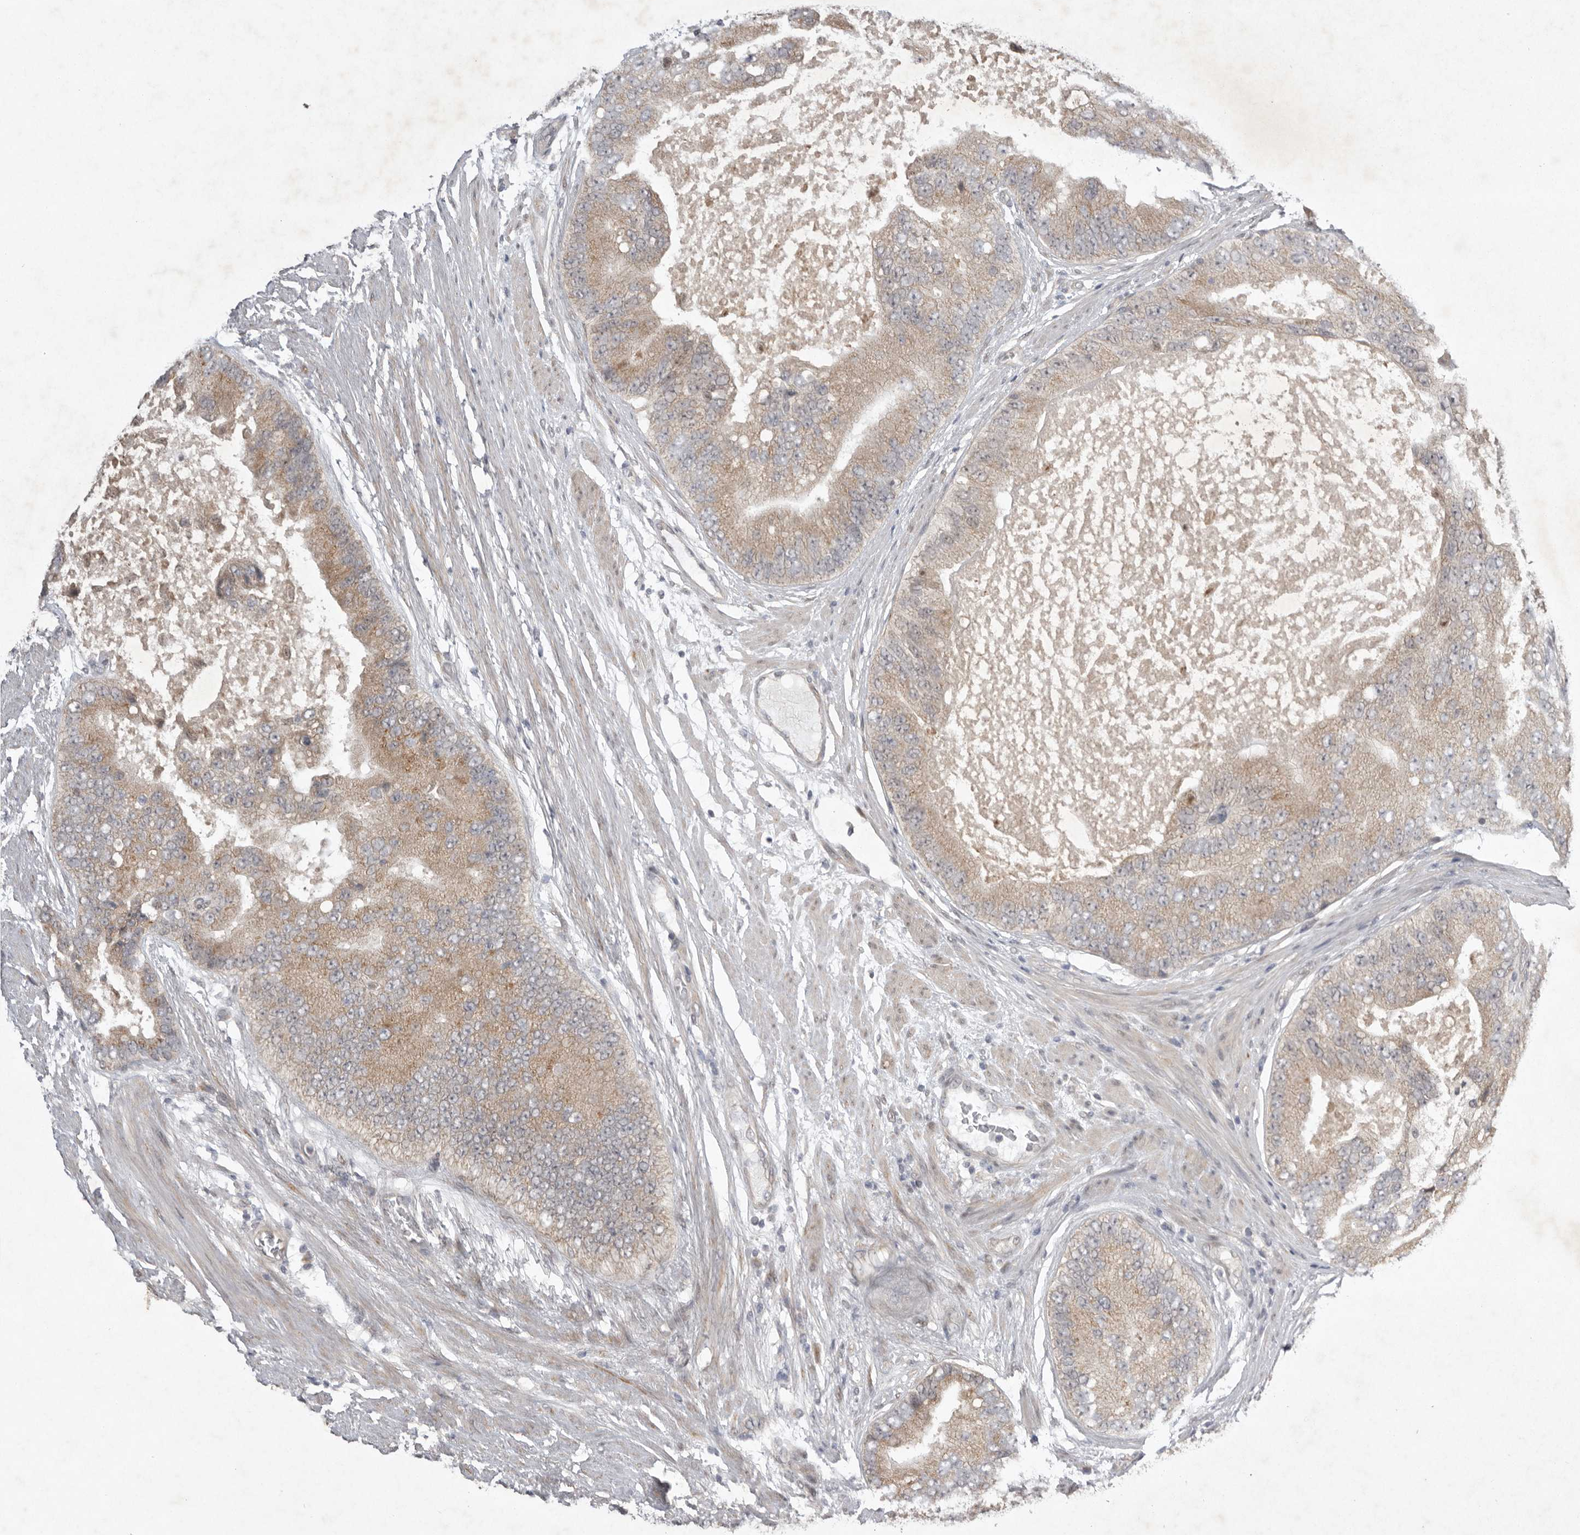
{"staining": {"intensity": "moderate", "quantity": ">75%", "location": "cytoplasmic/membranous"}, "tissue": "prostate cancer", "cell_type": "Tumor cells", "image_type": "cancer", "snomed": [{"axis": "morphology", "description": "Adenocarcinoma, High grade"}, {"axis": "topography", "description": "Prostate"}], "caption": "Prostate cancer (adenocarcinoma (high-grade)) stained for a protein reveals moderate cytoplasmic/membranous positivity in tumor cells. (Brightfield microscopy of DAB IHC at high magnification).", "gene": "NSUN4", "patient": {"sex": "male", "age": 70}}